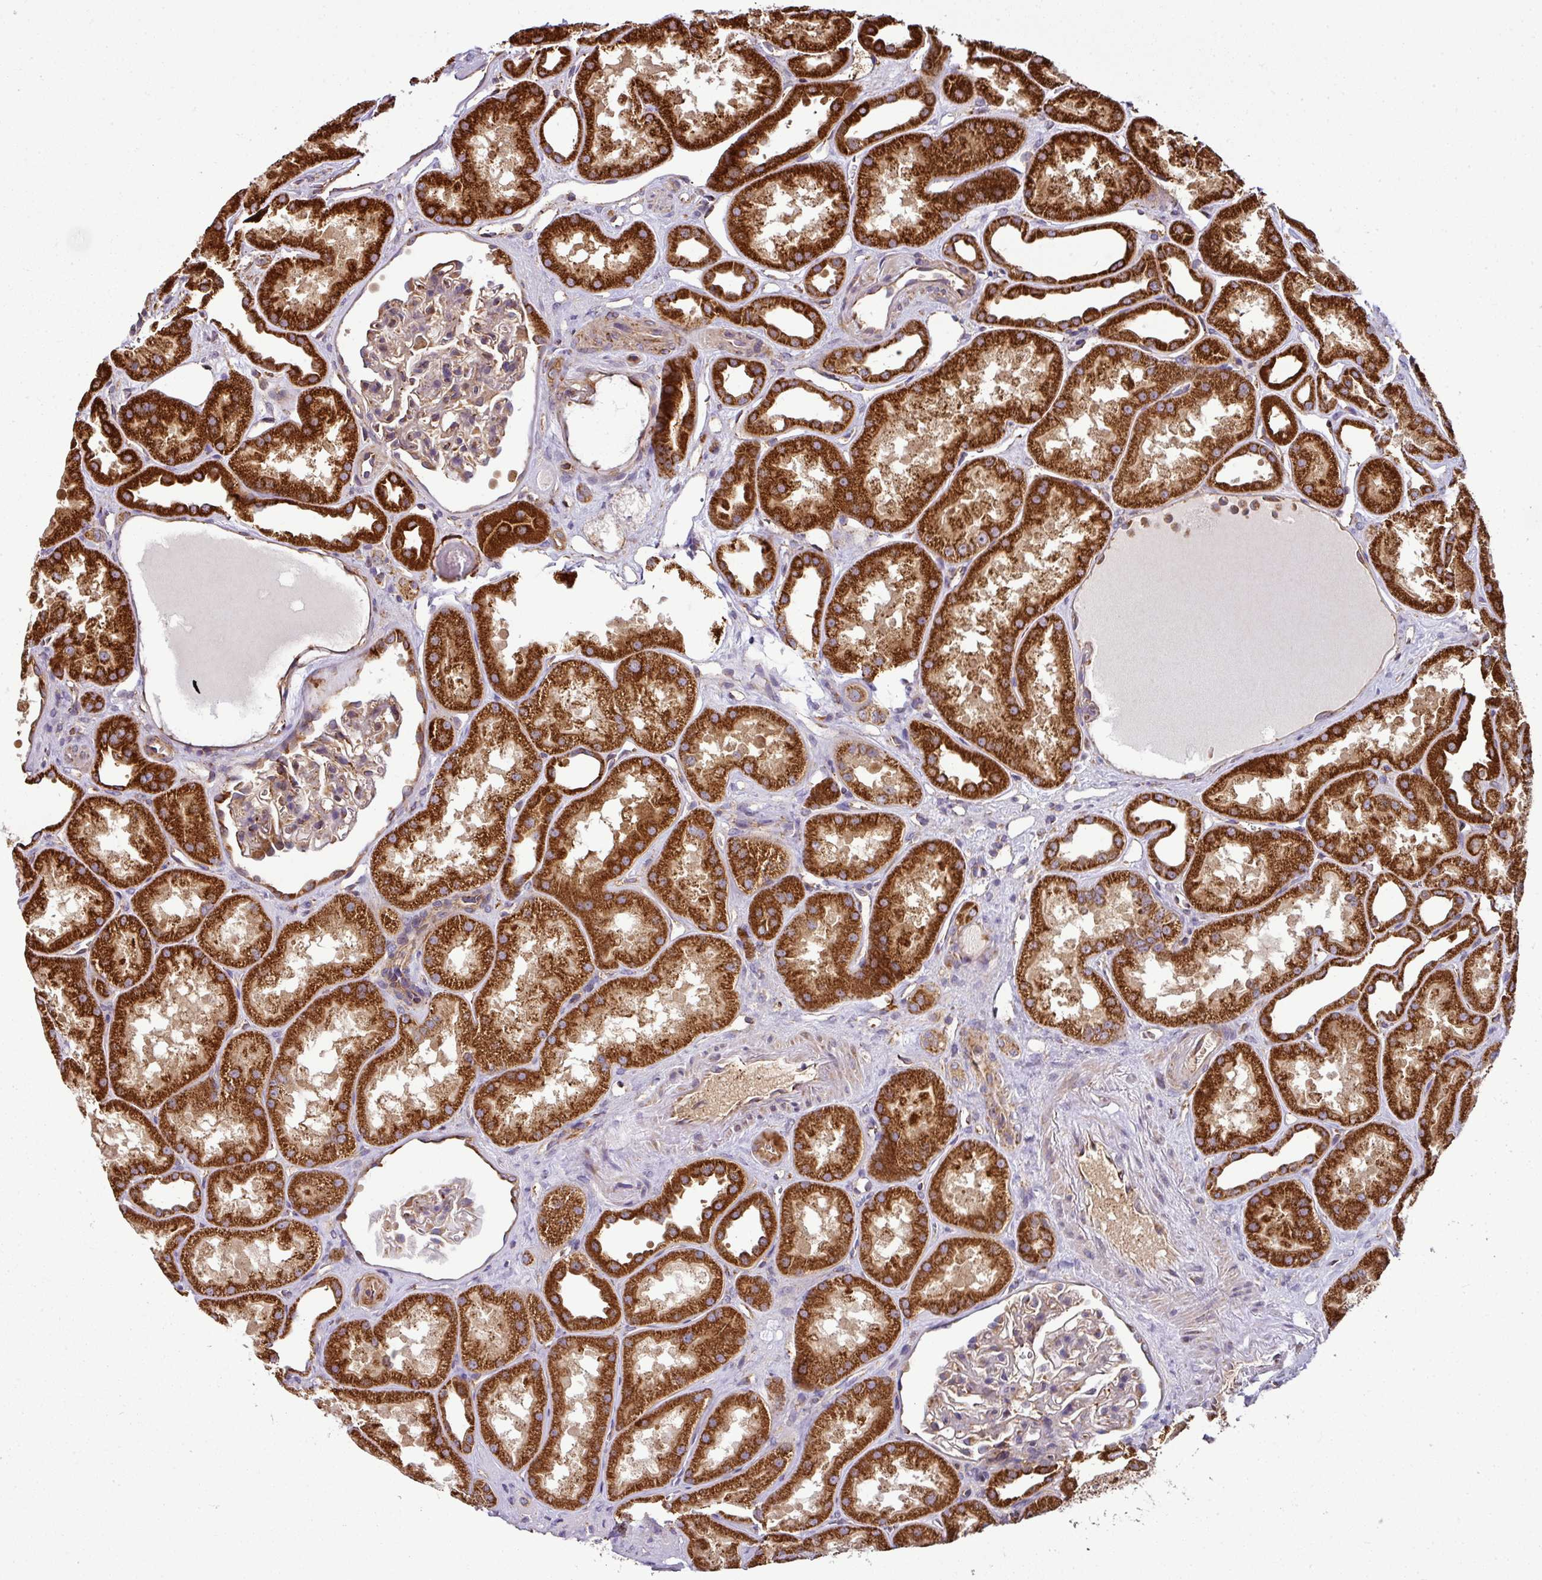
{"staining": {"intensity": "moderate", "quantity": "25%-75%", "location": "cytoplasmic/membranous"}, "tissue": "kidney", "cell_type": "Cells in glomeruli", "image_type": "normal", "snomed": [{"axis": "morphology", "description": "Normal tissue, NOS"}, {"axis": "topography", "description": "Kidney"}], "caption": "Immunohistochemical staining of unremarkable human kidney displays 25%-75% levels of moderate cytoplasmic/membranous protein expression in approximately 25%-75% of cells in glomeruli.", "gene": "PRELID3B", "patient": {"sex": "male", "age": 61}}